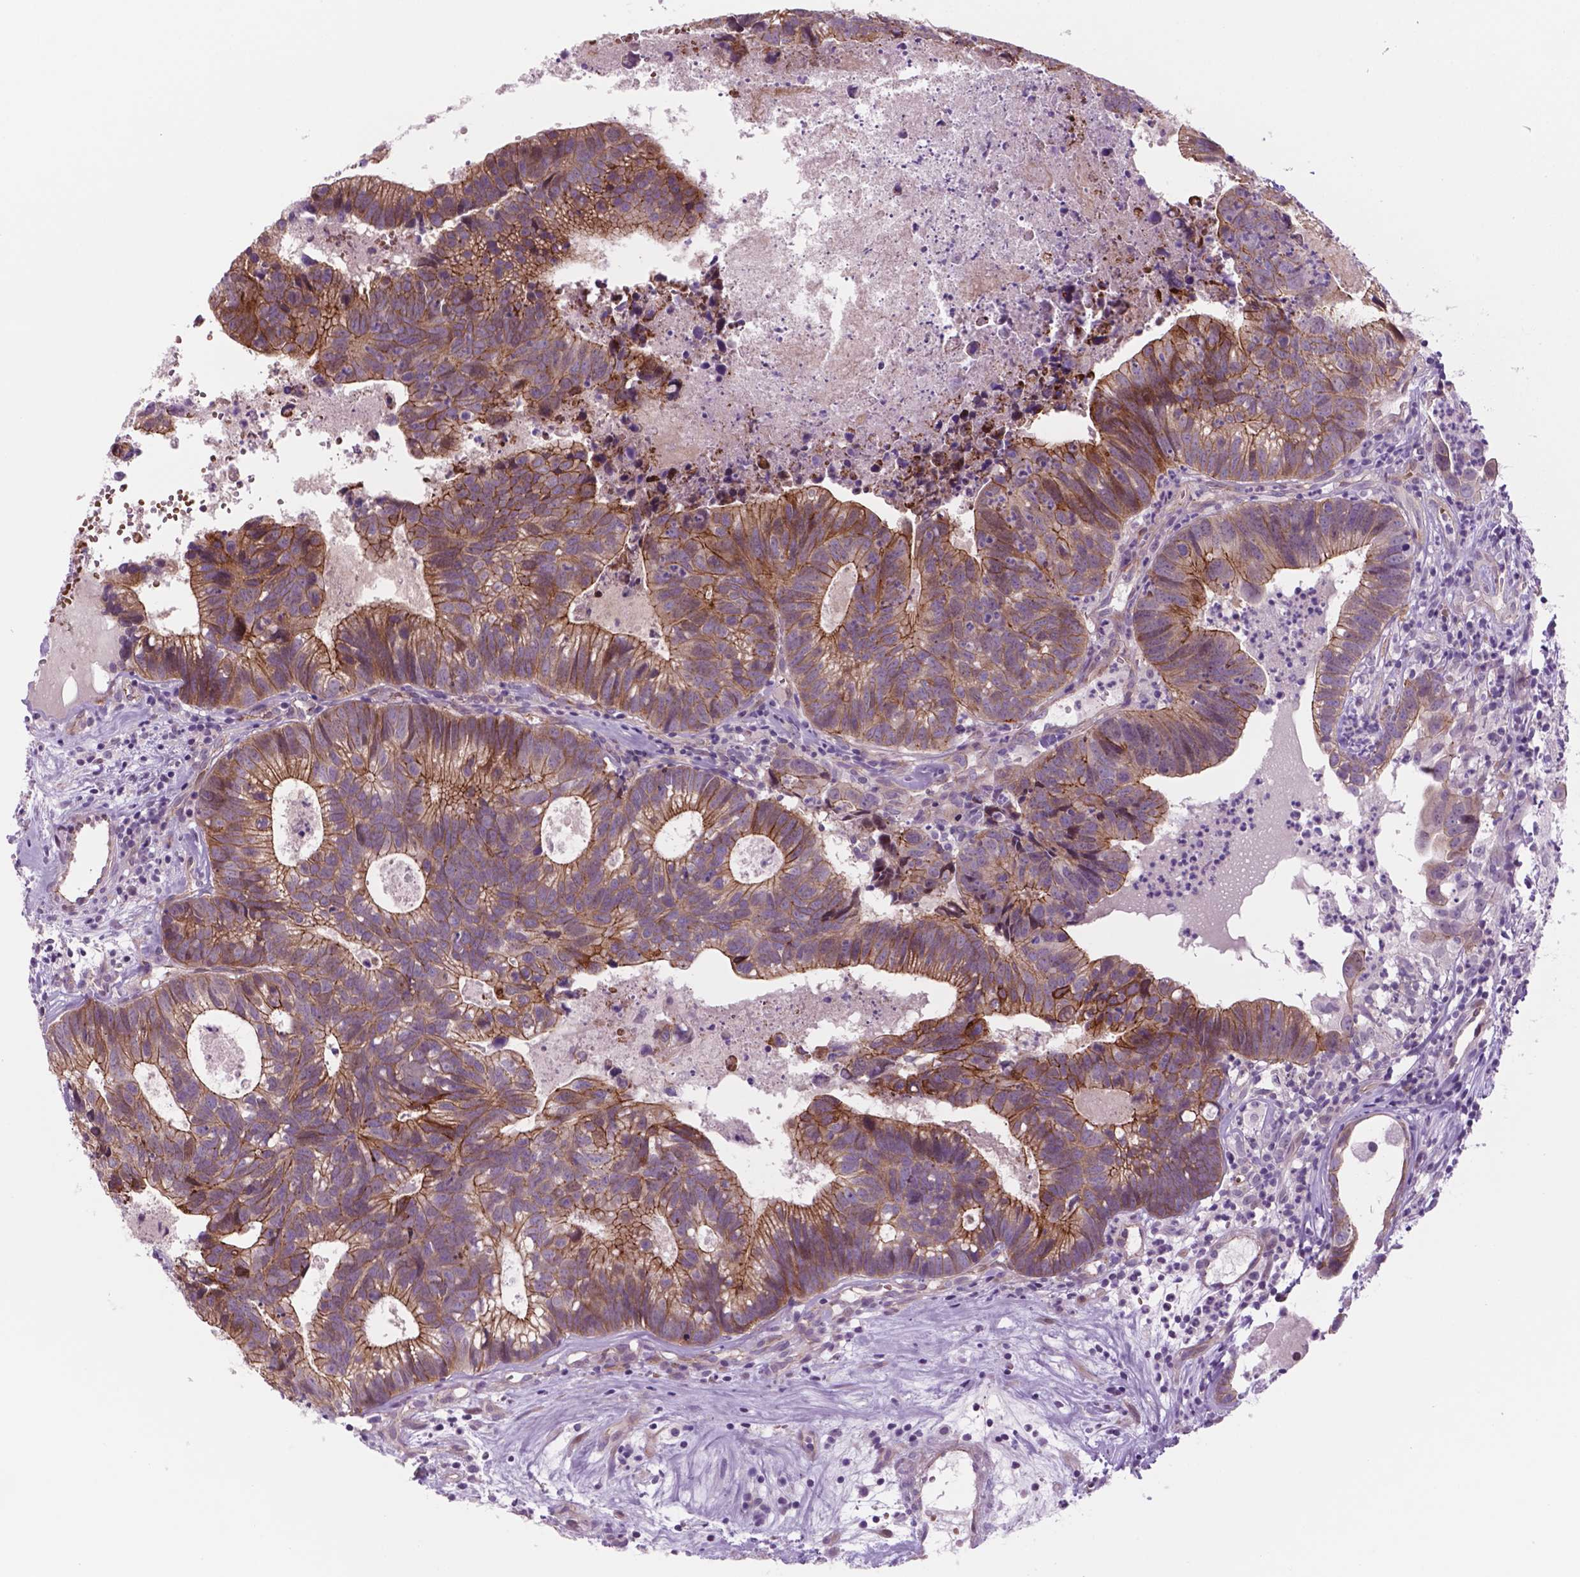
{"staining": {"intensity": "moderate", "quantity": ">75%", "location": "cytoplasmic/membranous"}, "tissue": "head and neck cancer", "cell_type": "Tumor cells", "image_type": "cancer", "snomed": [{"axis": "morphology", "description": "Adenocarcinoma, NOS"}, {"axis": "topography", "description": "Head-Neck"}], "caption": "Immunohistochemical staining of human head and neck adenocarcinoma demonstrates moderate cytoplasmic/membranous protein expression in approximately >75% of tumor cells. (DAB = brown stain, brightfield microscopy at high magnification).", "gene": "RND3", "patient": {"sex": "male", "age": 62}}